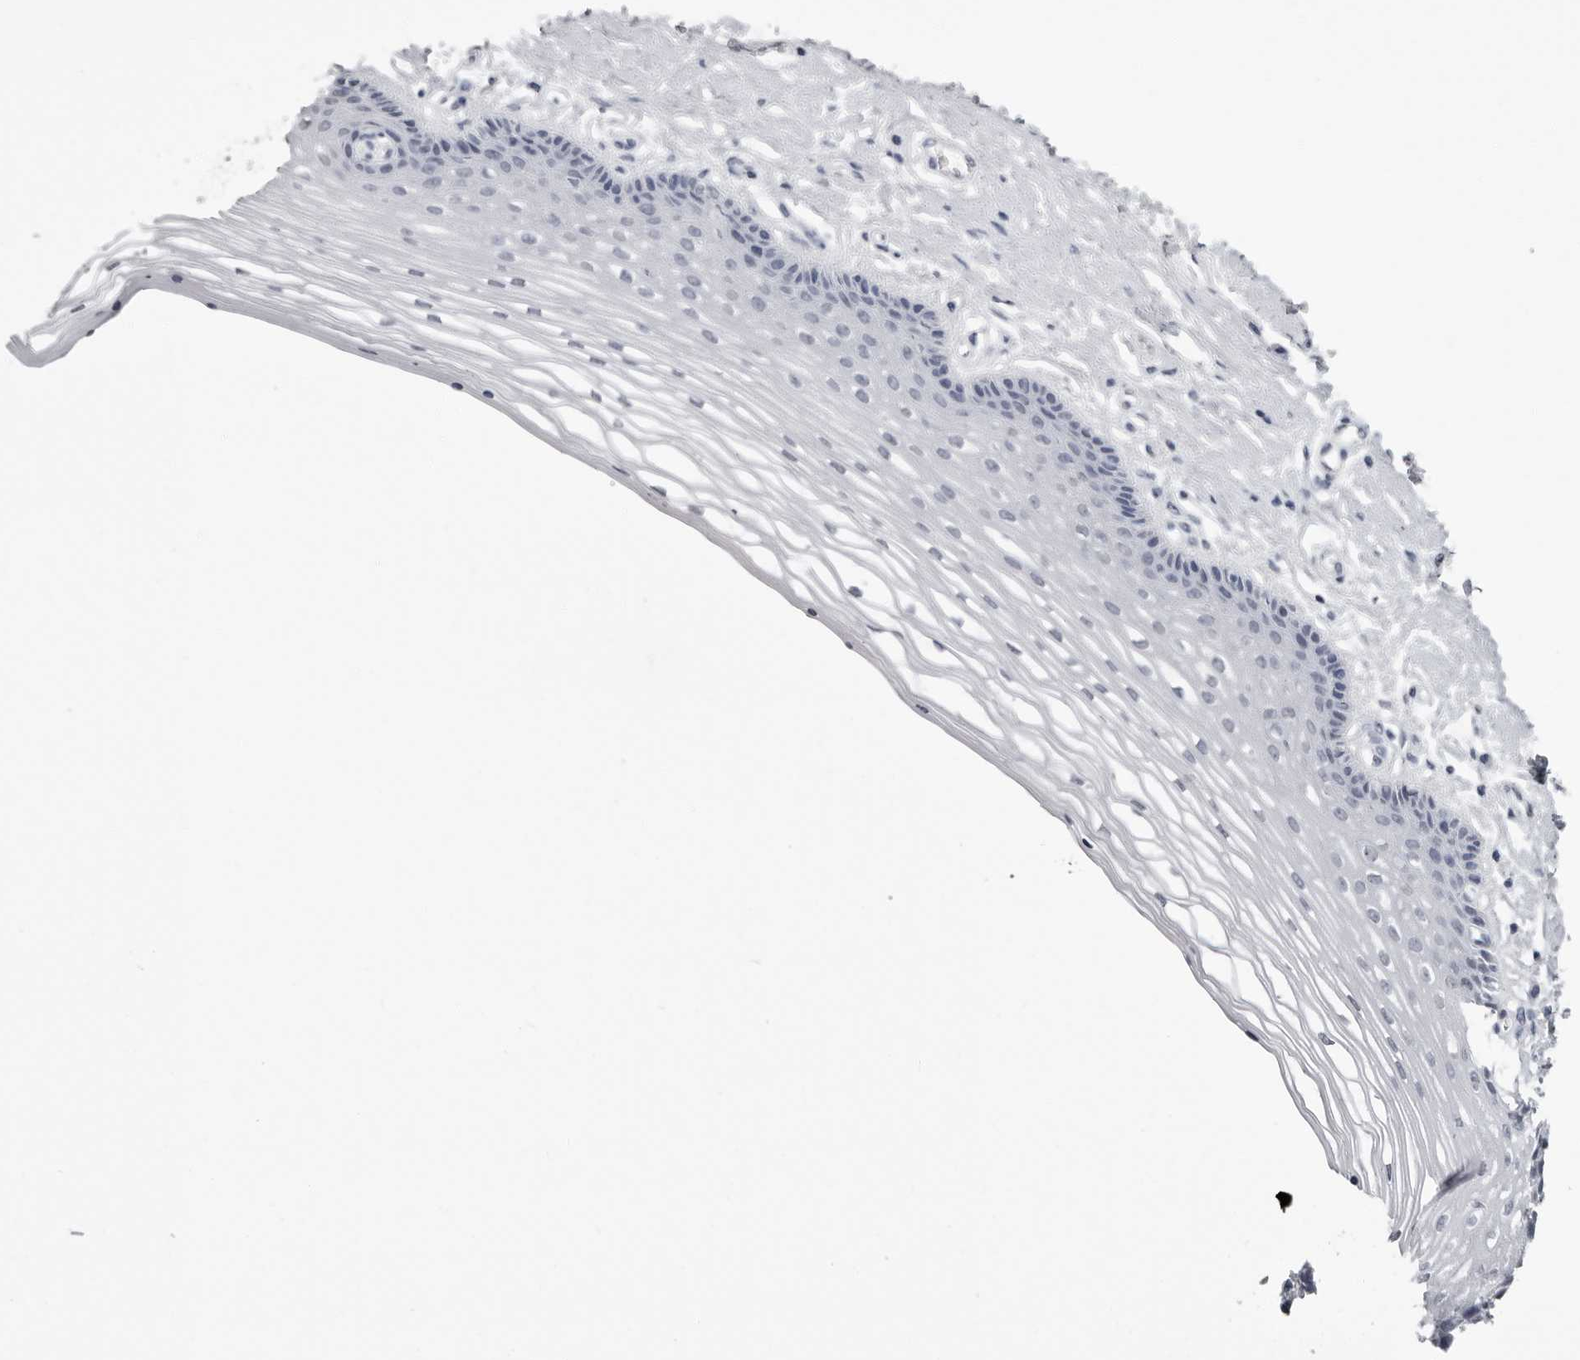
{"staining": {"intensity": "negative", "quantity": "none", "location": "none"}, "tissue": "vagina", "cell_type": "Squamous epithelial cells", "image_type": "normal", "snomed": [{"axis": "morphology", "description": "Normal tissue, NOS"}, {"axis": "topography", "description": "Vagina"}], "caption": "The image demonstrates no staining of squamous epithelial cells in benign vagina.", "gene": "HEPACAM", "patient": {"sex": "female", "age": 46}}